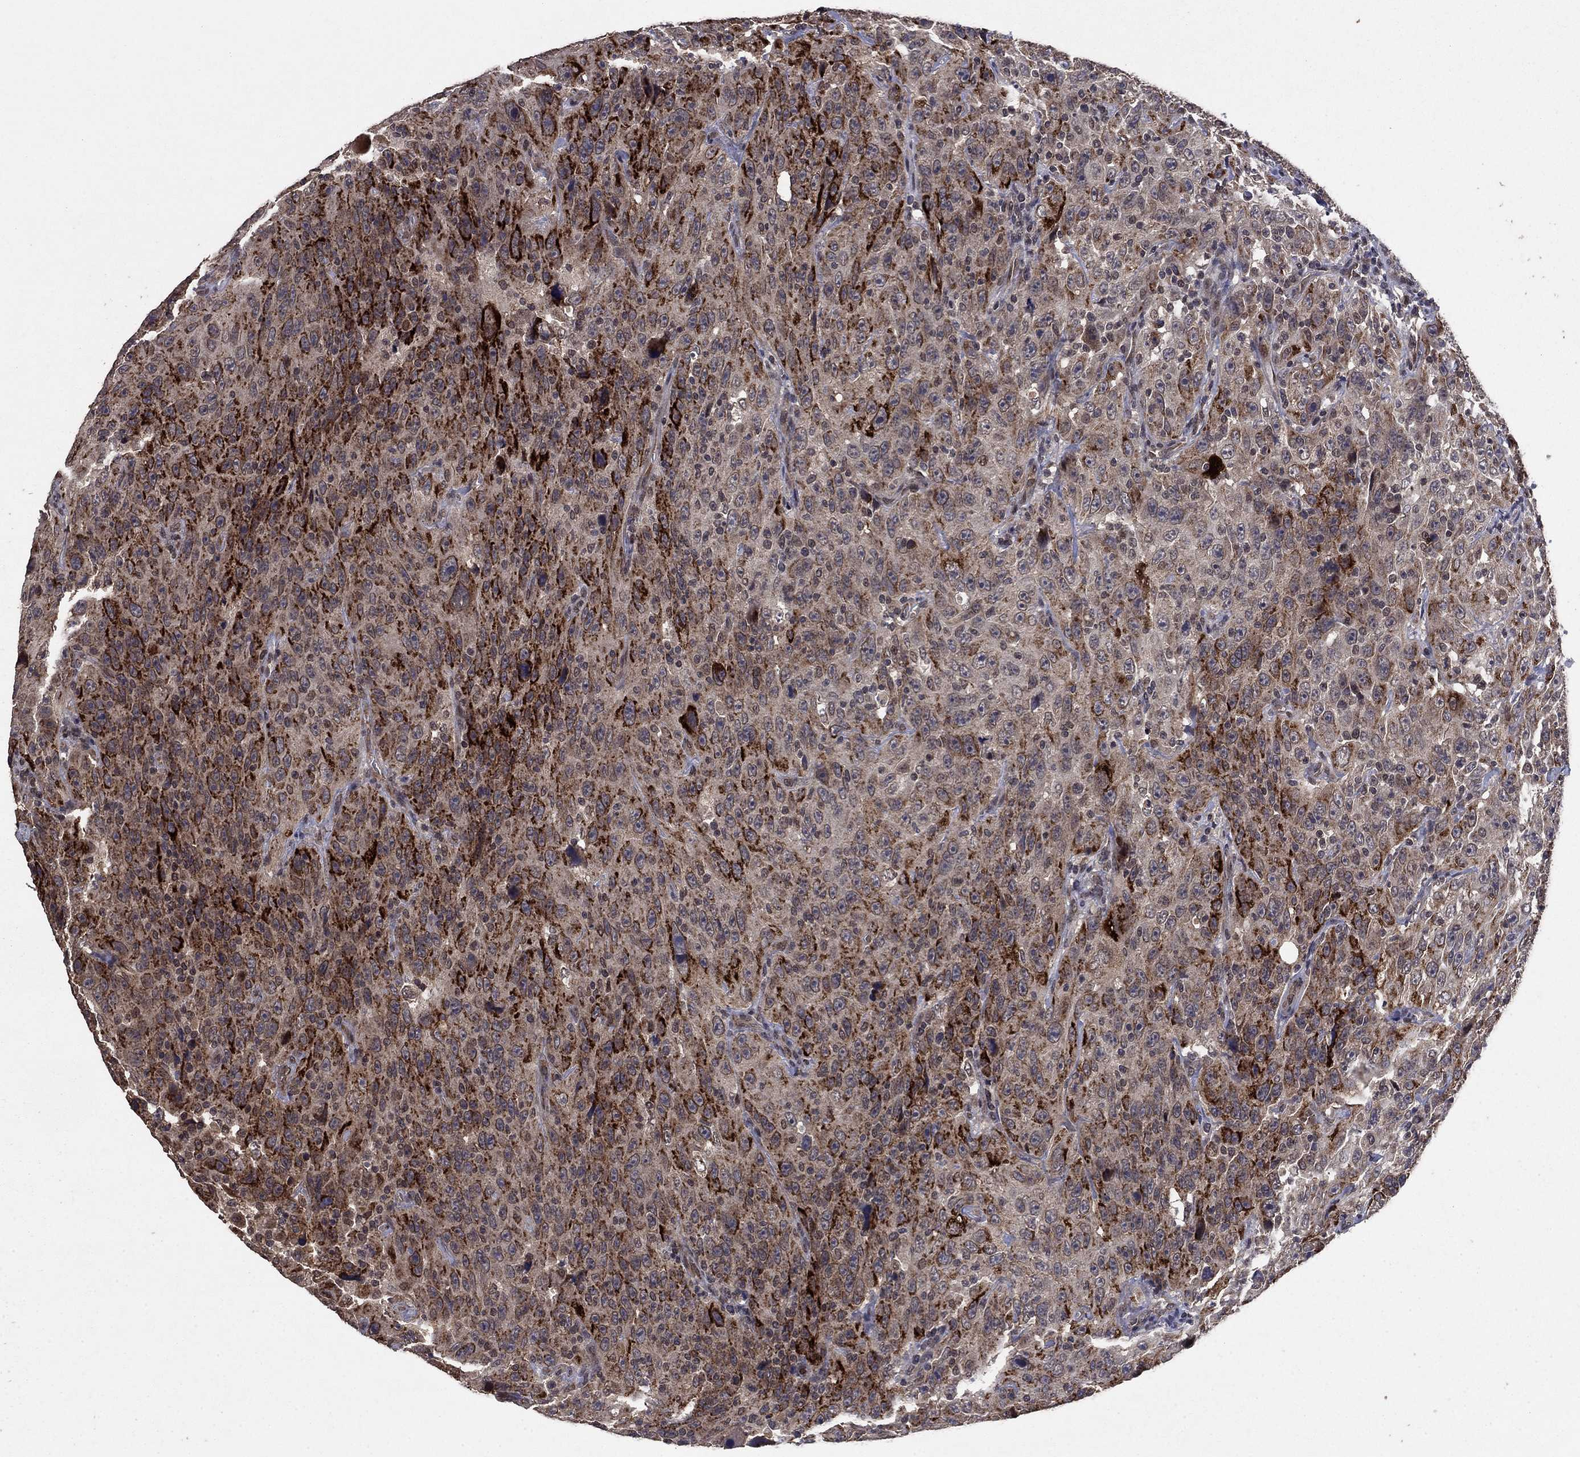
{"staining": {"intensity": "strong", "quantity": "25%-75%", "location": "cytoplasmic/membranous"}, "tissue": "urothelial cancer", "cell_type": "Tumor cells", "image_type": "cancer", "snomed": [{"axis": "morphology", "description": "Urothelial carcinoma, NOS"}, {"axis": "morphology", "description": "Urothelial carcinoma, High grade"}, {"axis": "topography", "description": "Urinary bladder"}], "caption": "Strong cytoplasmic/membranous protein staining is seen in approximately 25%-75% of tumor cells in high-grade urothelial carcinoma.", "gene": "DHRS1", "patient": {"sex": "female", "age": 73}}